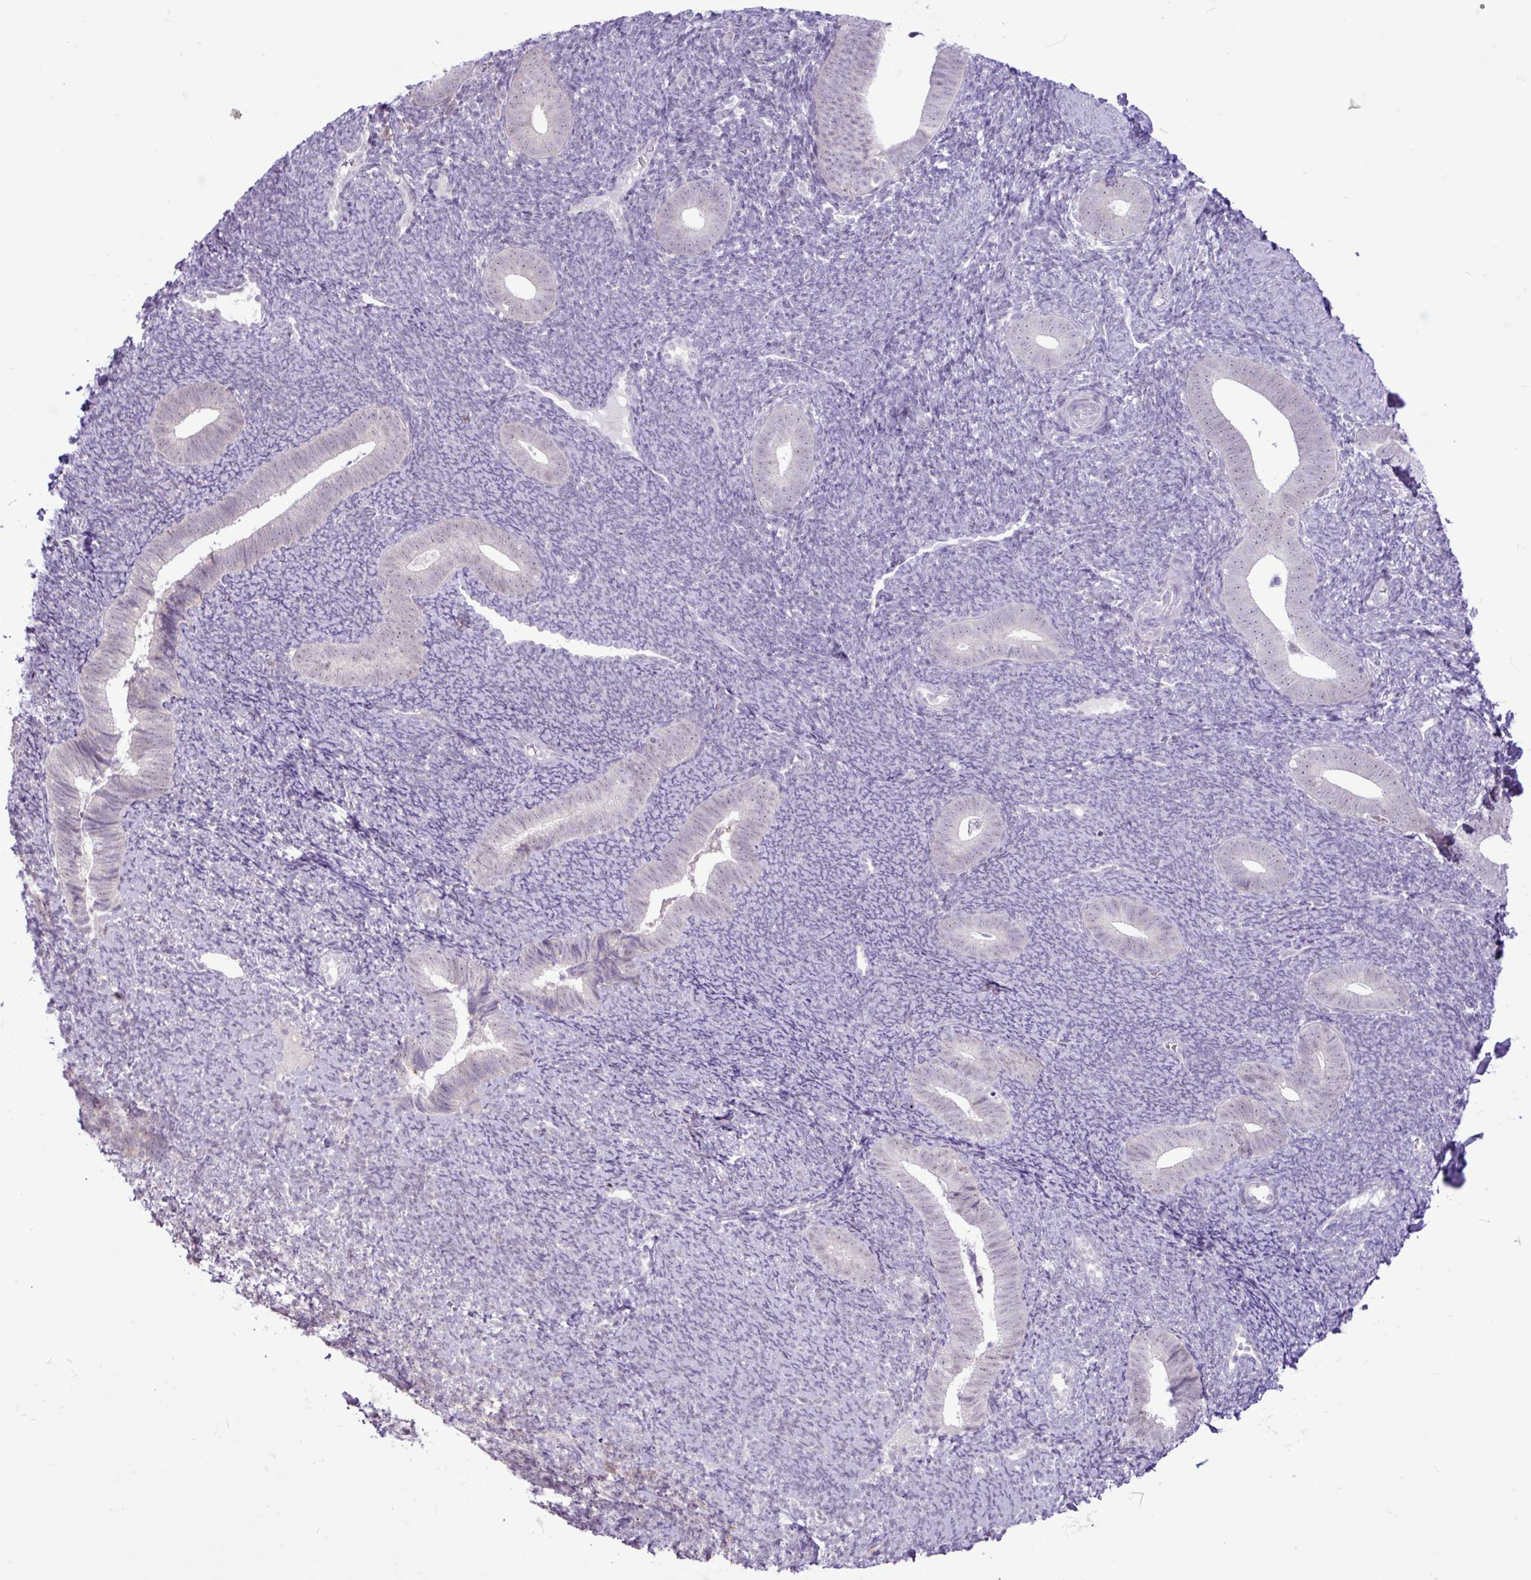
{"staining": {"intensity": "negative", "quantity": "none", "location": "none"}, "tissue": "endometrium", "cell_type": "Cells in endometrial stroma", "image_type": "normal", "snomed": [{"axis": "morphology", "description": "Normal tissue, NOS"}, {"axis": "topography", "description": "Endometrium"}], "caption": "A high-resolution histopathology image shows IHC staining of benign endometrium, which exhibits no significant staining in cells in endometrial stroma.", "gene": "ELOA2", "patient": {"sex": "female", "age": 39}}